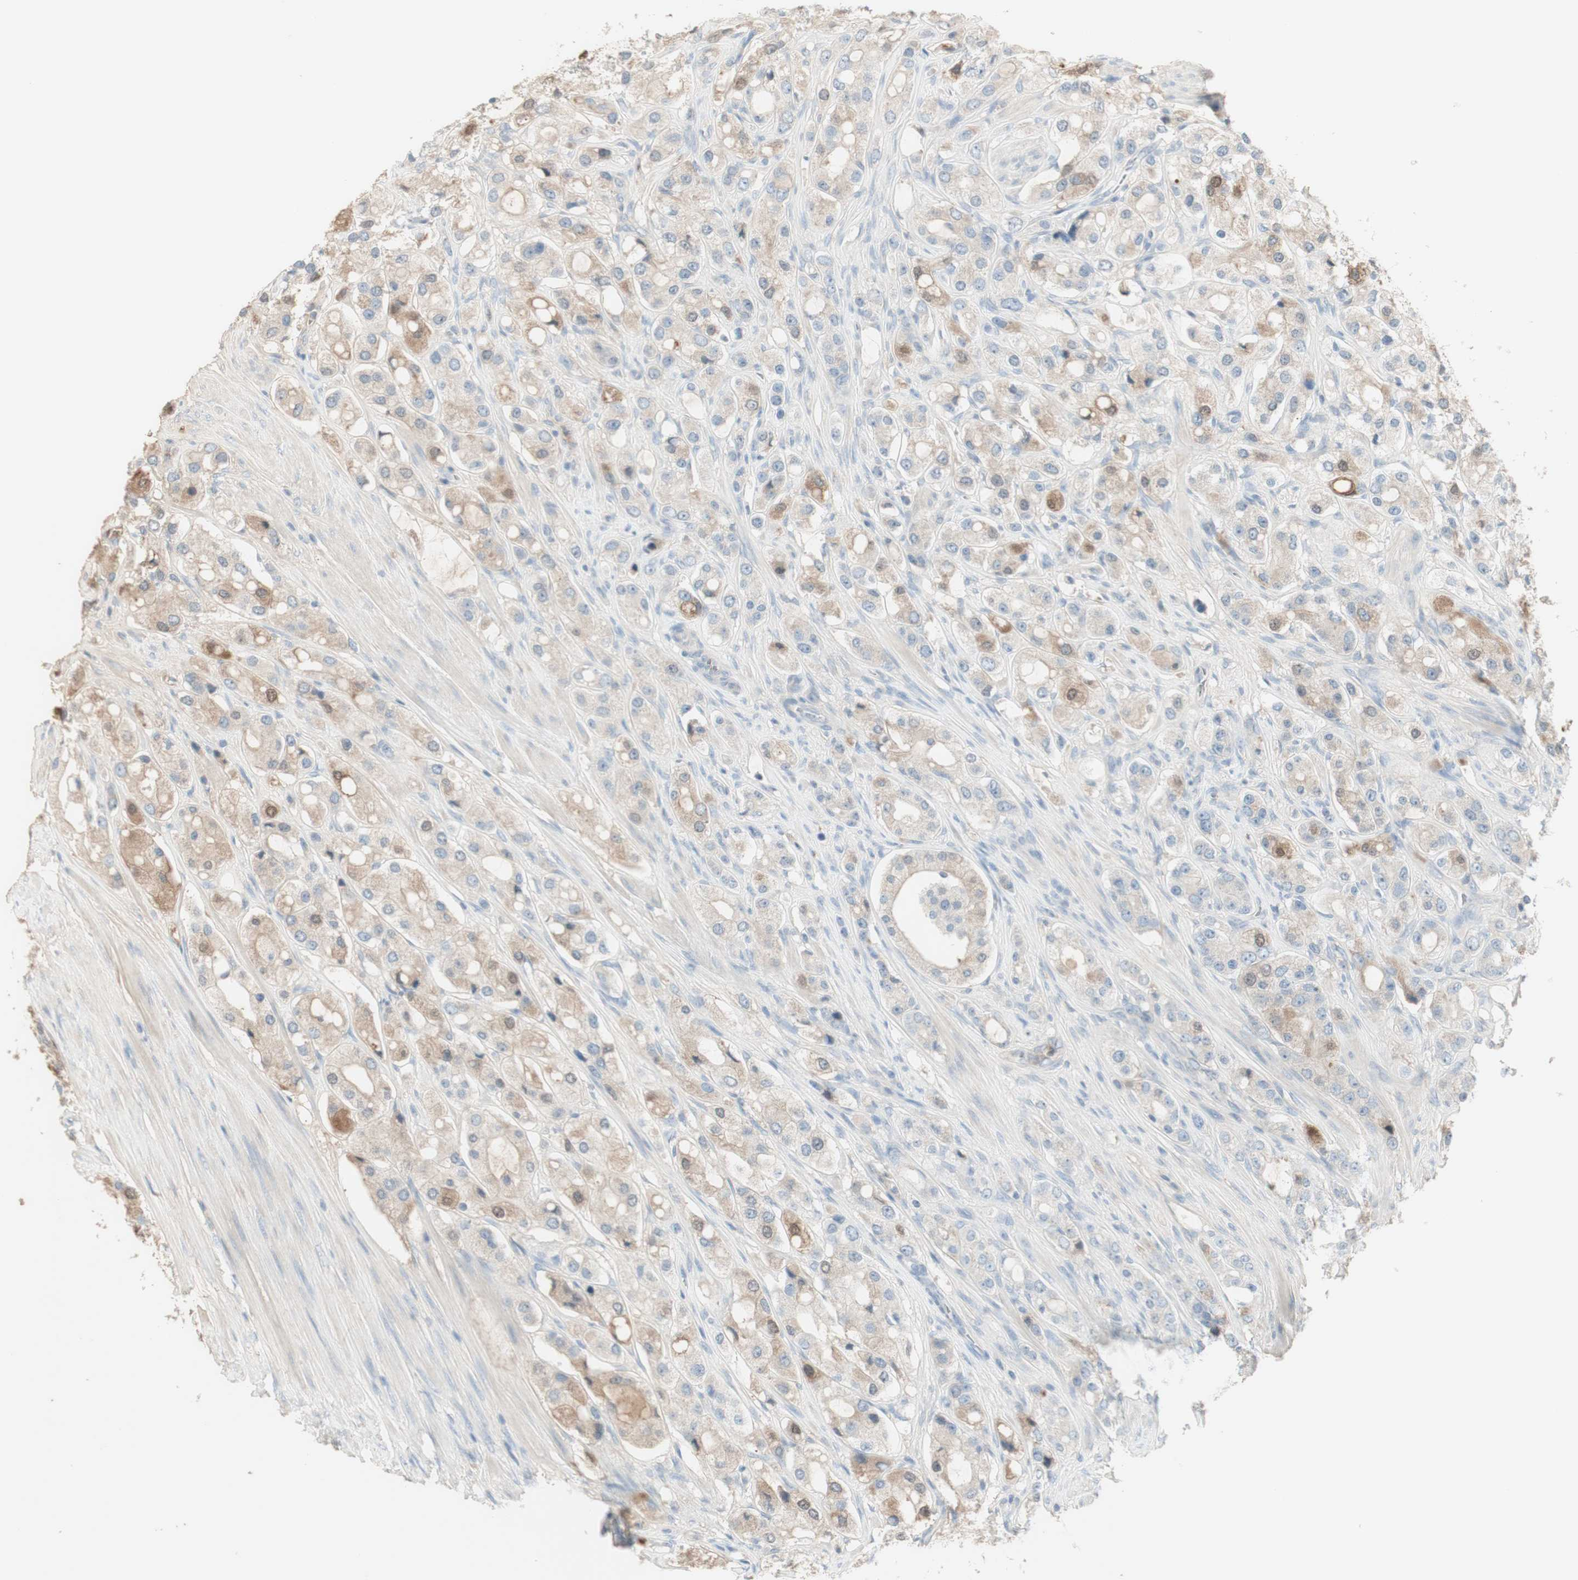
{"staining": {"intensity": "weak", "quantity": ">75%", "location": "cytoplasmic/membranous"}, "tissue": "prostate cancer", "cell_type": "Tumor cells", "image_type": "cancer", "snomed": [{"axis": "morphology", "description": "Adenocarcinoma, High grade"}, {"axis": "topography", "description": "Prostate"}], "caption": "A micrograph of human prostate cancer stained for a protein exhibits weak cytoplasmic/membranous brown staining in tumor cells.", "gene": "IFNG", "patient": {"sex": "male", "age": 65}}